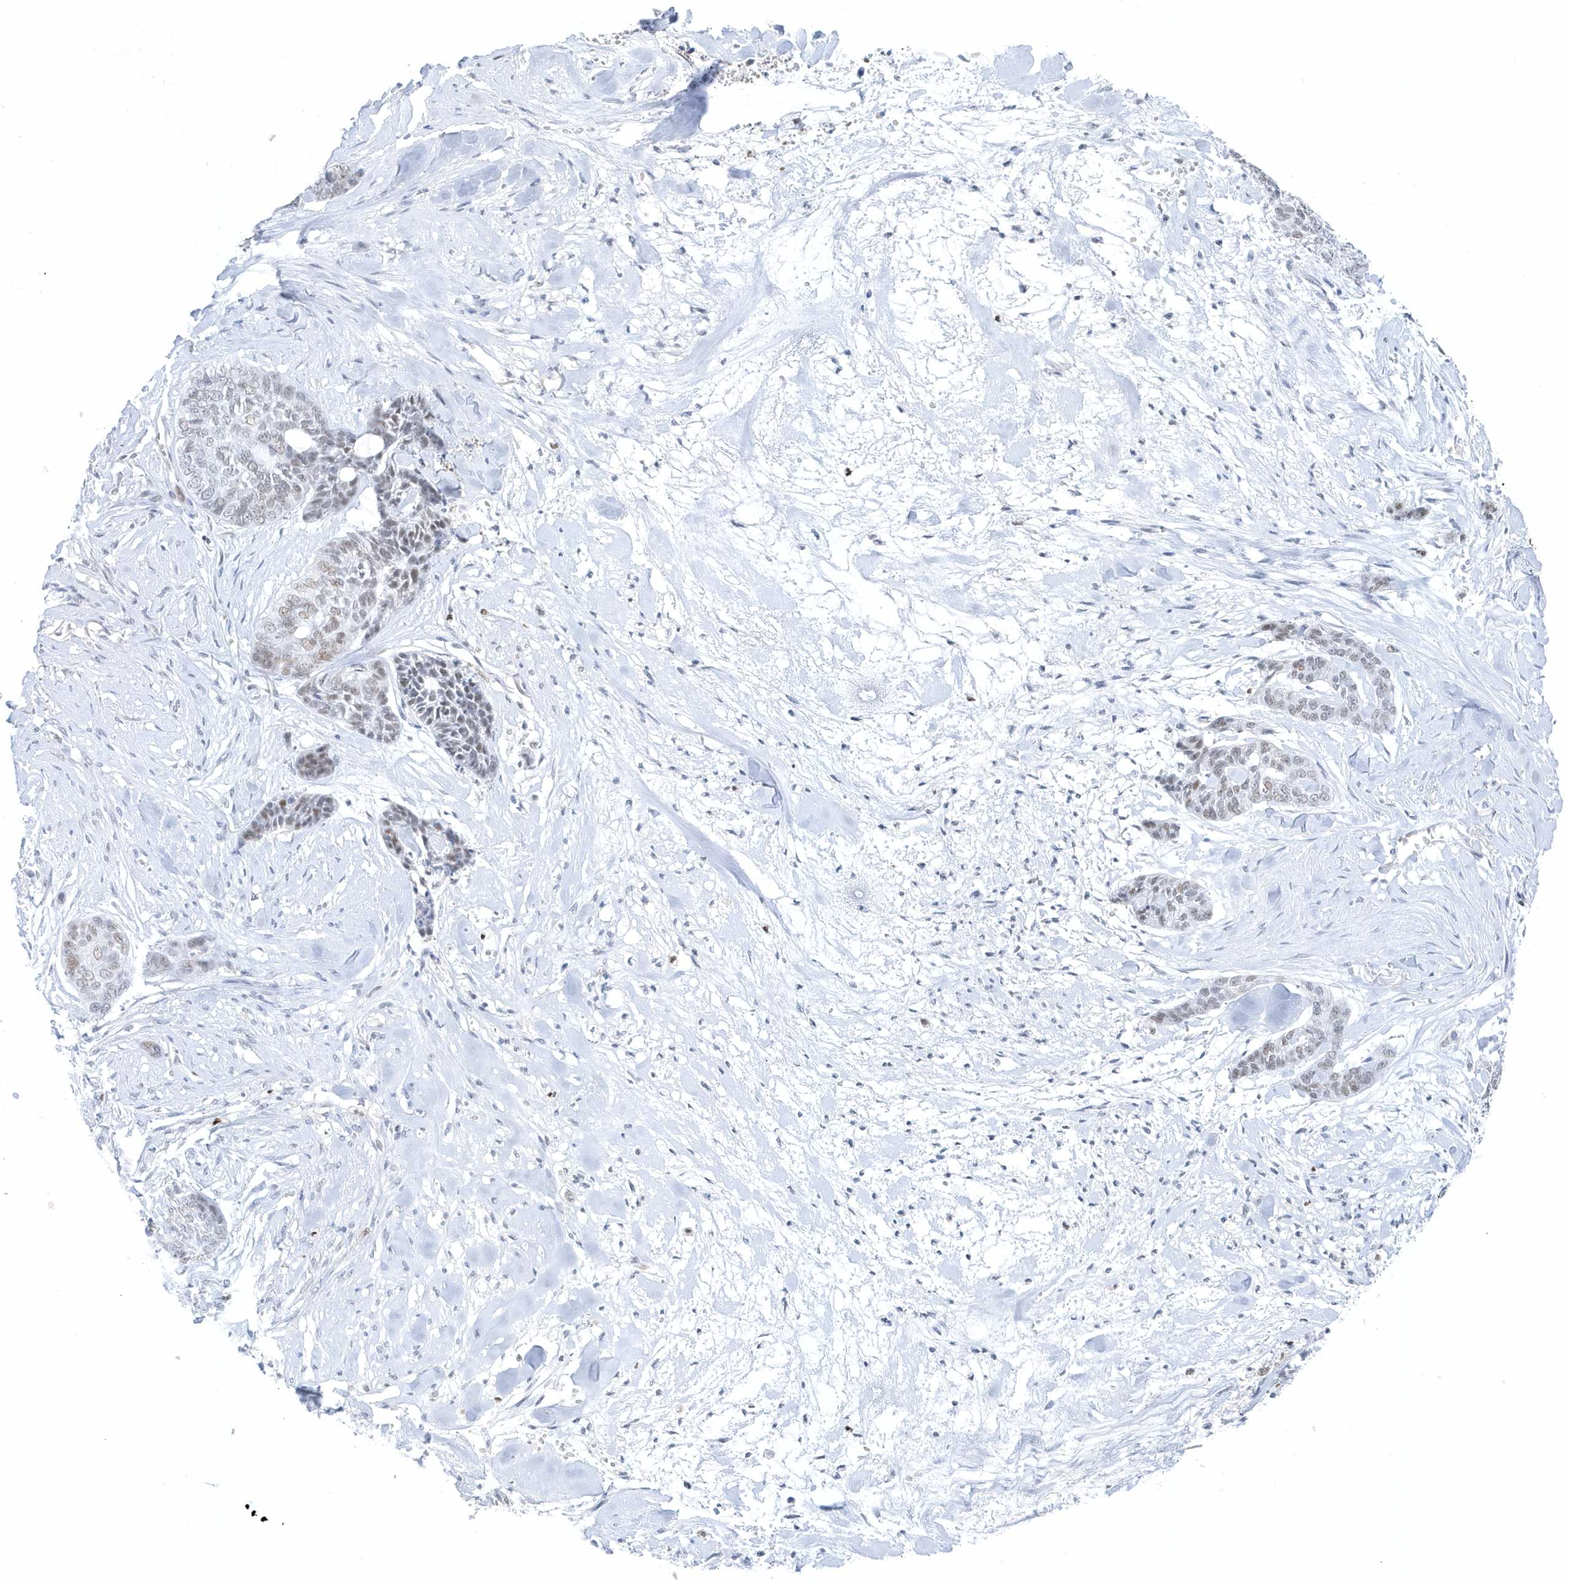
{"staining": {"intensity": "weak", "quantity": "<25%", "location": "nuclear"}, "tissue": "skin cancer", "cell_type": "Tumor cells", "image_type": "cancer", "snomed": [{"axis": "morphology", "description": "Basal cell carcinoma"}, {"axis": "topography", "description": "Skin"}], "caption": "The immunohistochemistry micrograph has no significant positivity in tumor cells of skin cancer (basal cell carcinoma) tissue.", "gene": "SMIM34", "patient": {"sex": "female", "age": 64}}